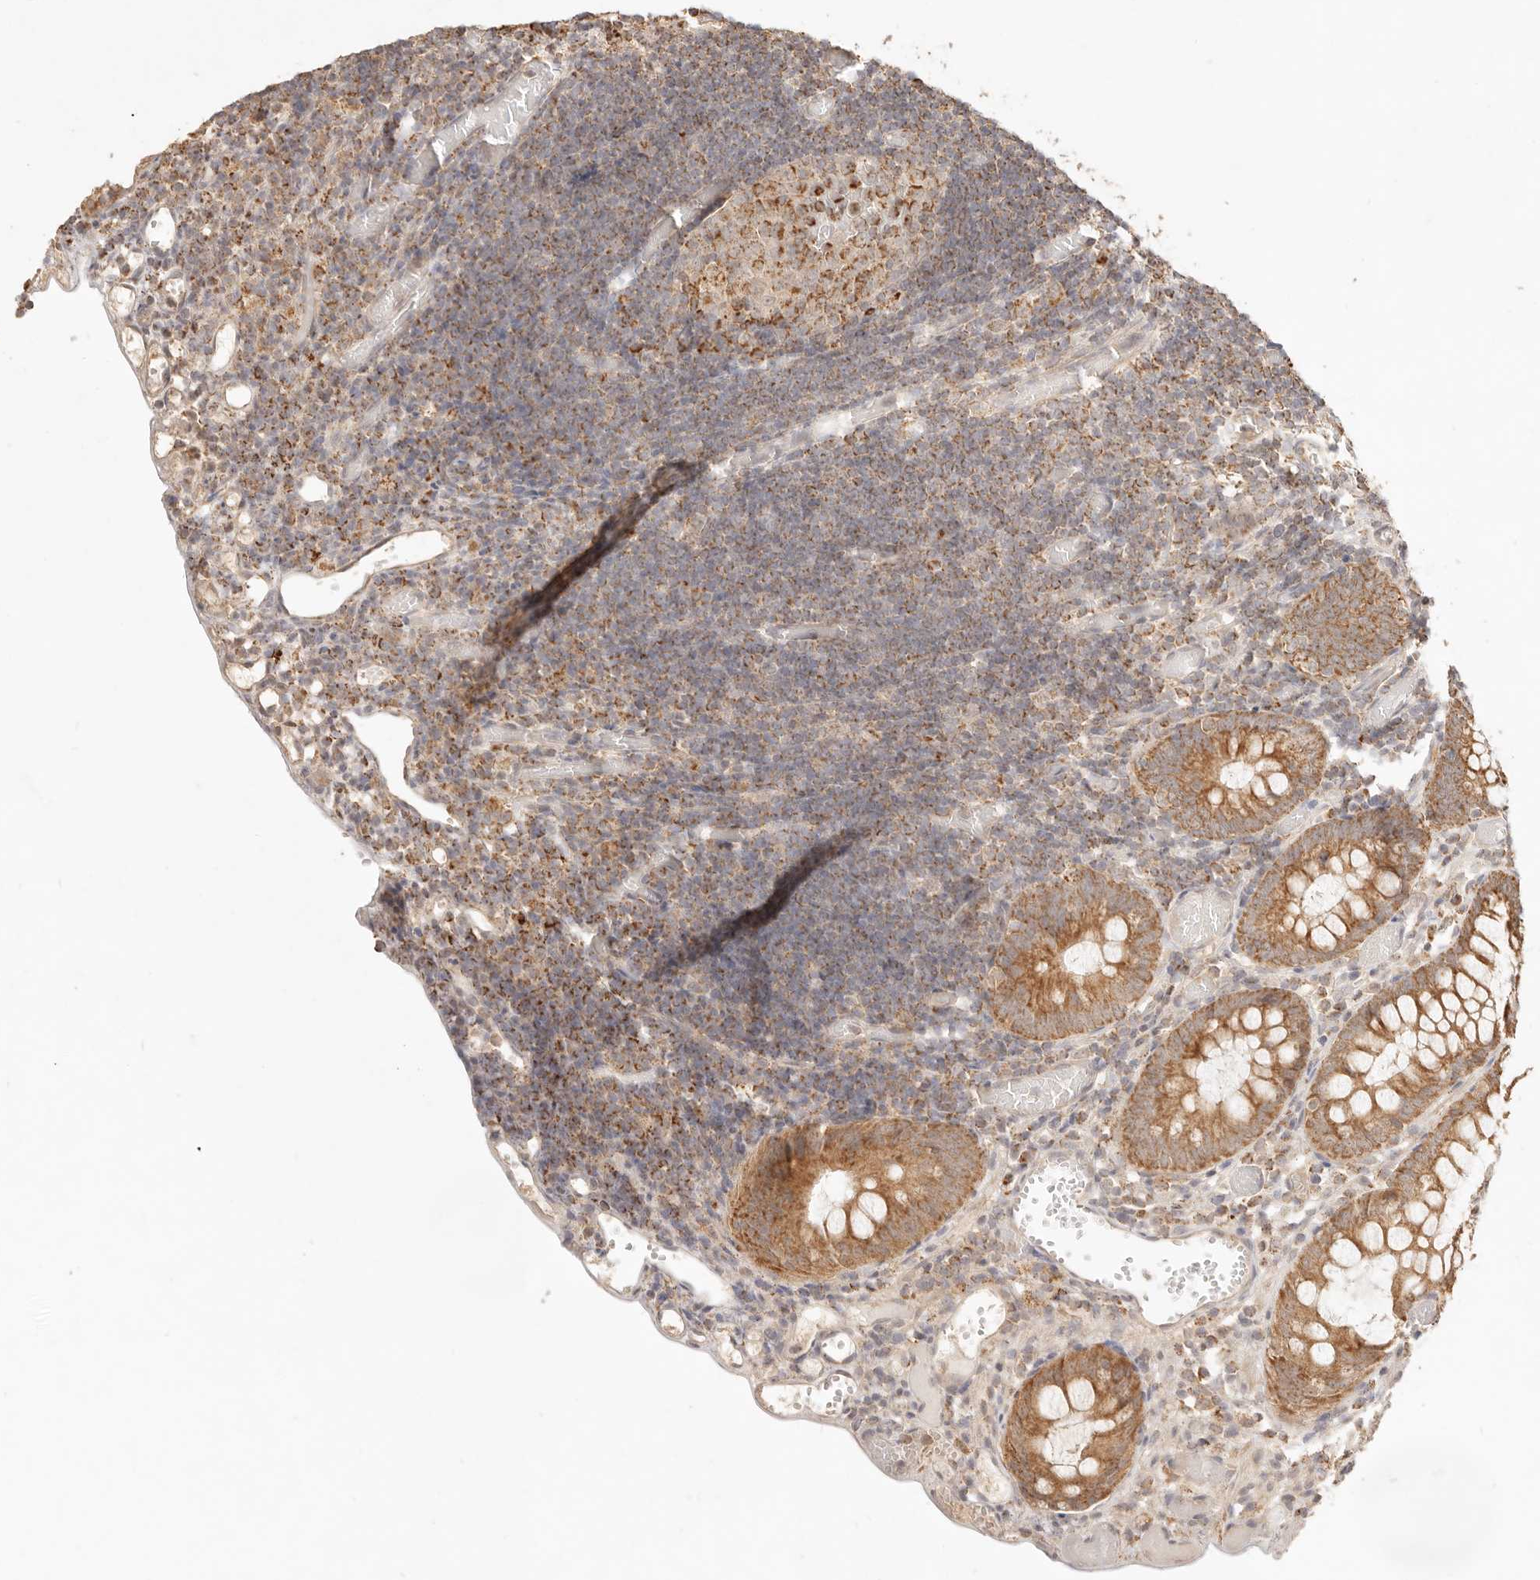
{"staining": {"intensity": "weak", "quantity": "25%-75%", "location": "cytoplasmic/membranous"}, "tissue": "colon", "cell_type": "Endothelial cells", "image_type": "normal", "snomed": [{"axis": "morphology", "description": "Normal tissue, NOS"}, {"axis": "topography", "description": "Colon"}], "caption": "Protein analysis of benign colon shows weak cytoplasmic/membranous positivity in about 25%-75% of endothelial cells.", "gene": "CPLANE2", "patient": {"sex": "male", "age": 14}}